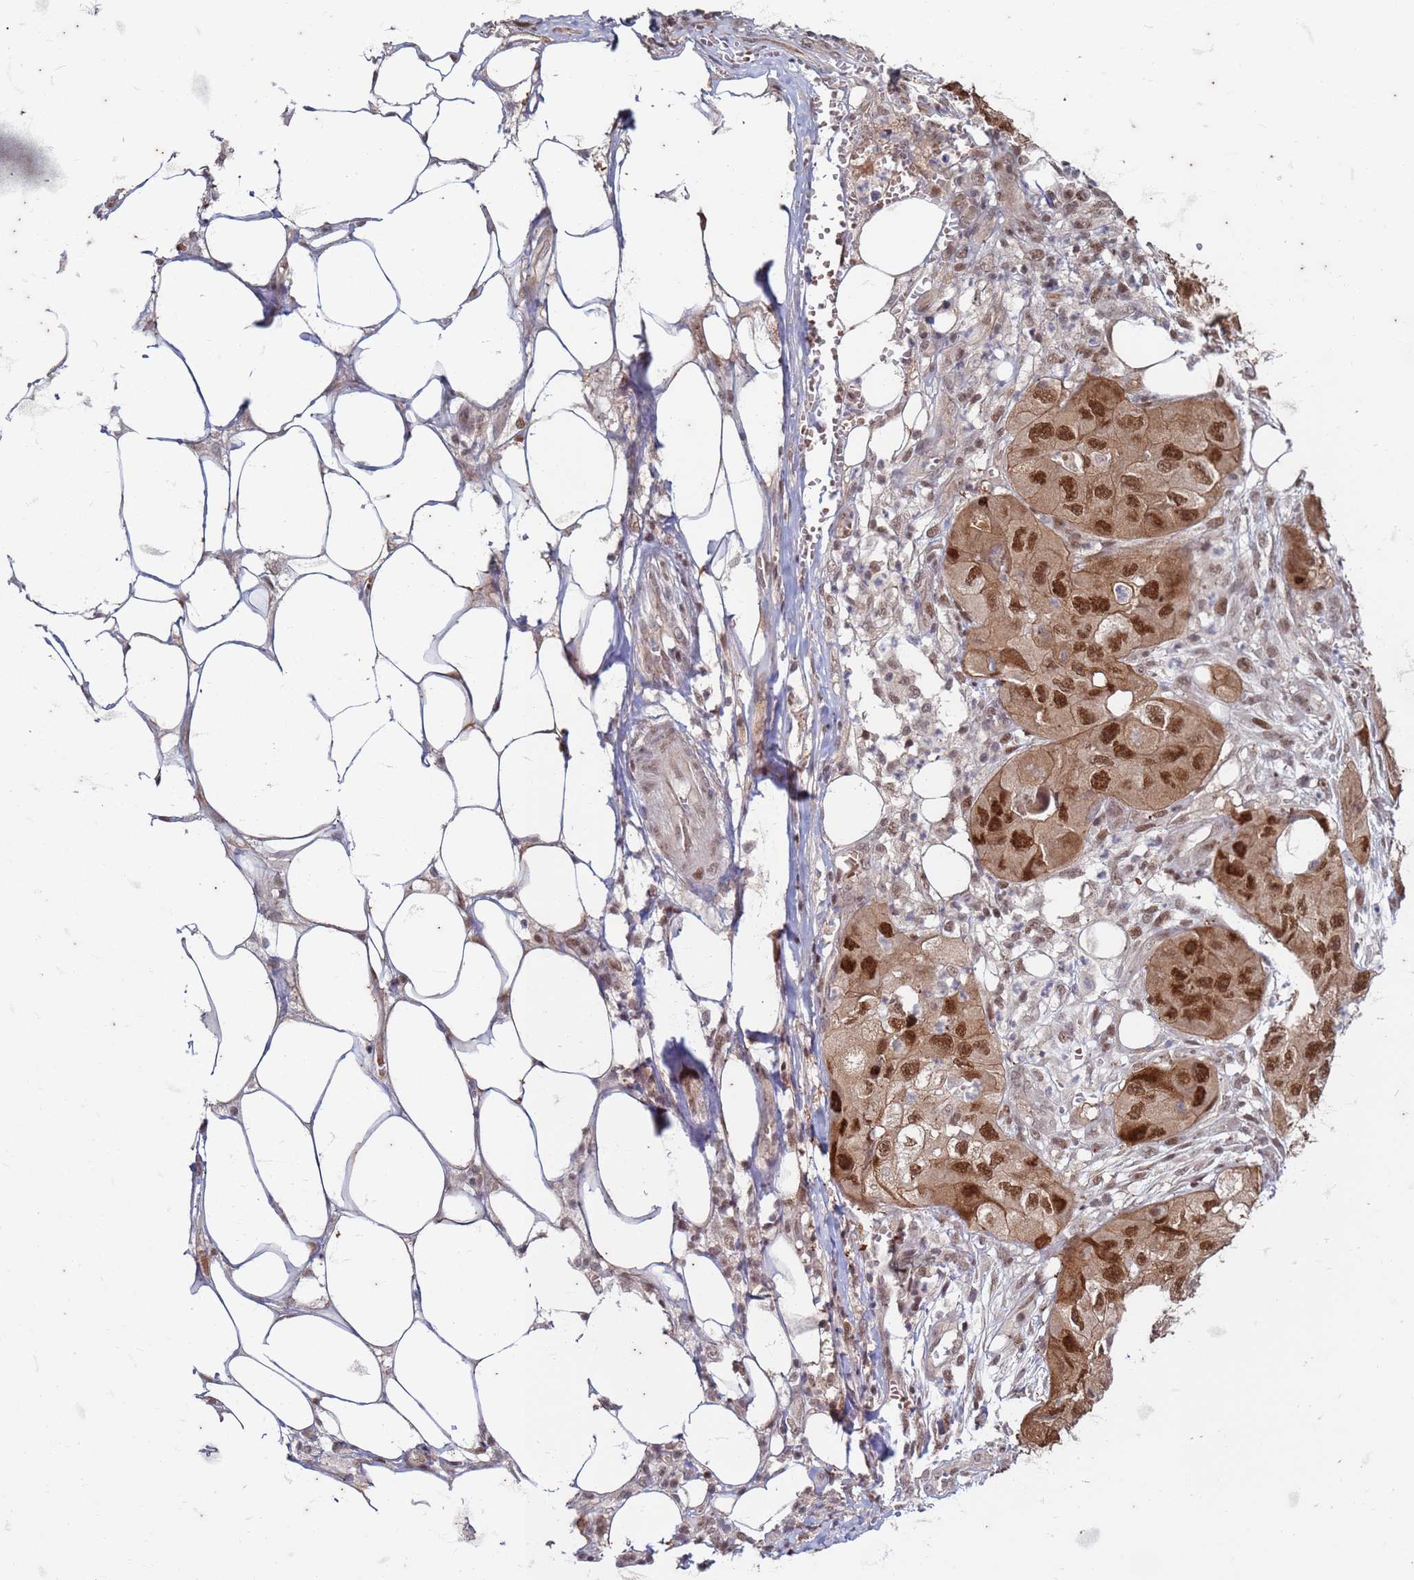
{"staining": {"intensity": "strong", "quantity": ">75%", "location": "nuclear"}, "tissue": "skin cancer", "cell_type": "Tumor cells", "image_type": "cancer", "snomed": [{"axis": "morphology", "description": "Squamous cell carcinoma, NOS"}, {"axis": "topography", "description": "Skin"}, {"axis": "topography", "description": "Subcutis"}], "caption": "A brown stain labels strong nuclear staining of a protein in skin cancer tumor cells. (DAB (3,3'-diaminobenzidine) IHC with brightfield microscopy, high magnification).", "gene": "TRMT6", "patient": {"sex": "male", "age": 73}}